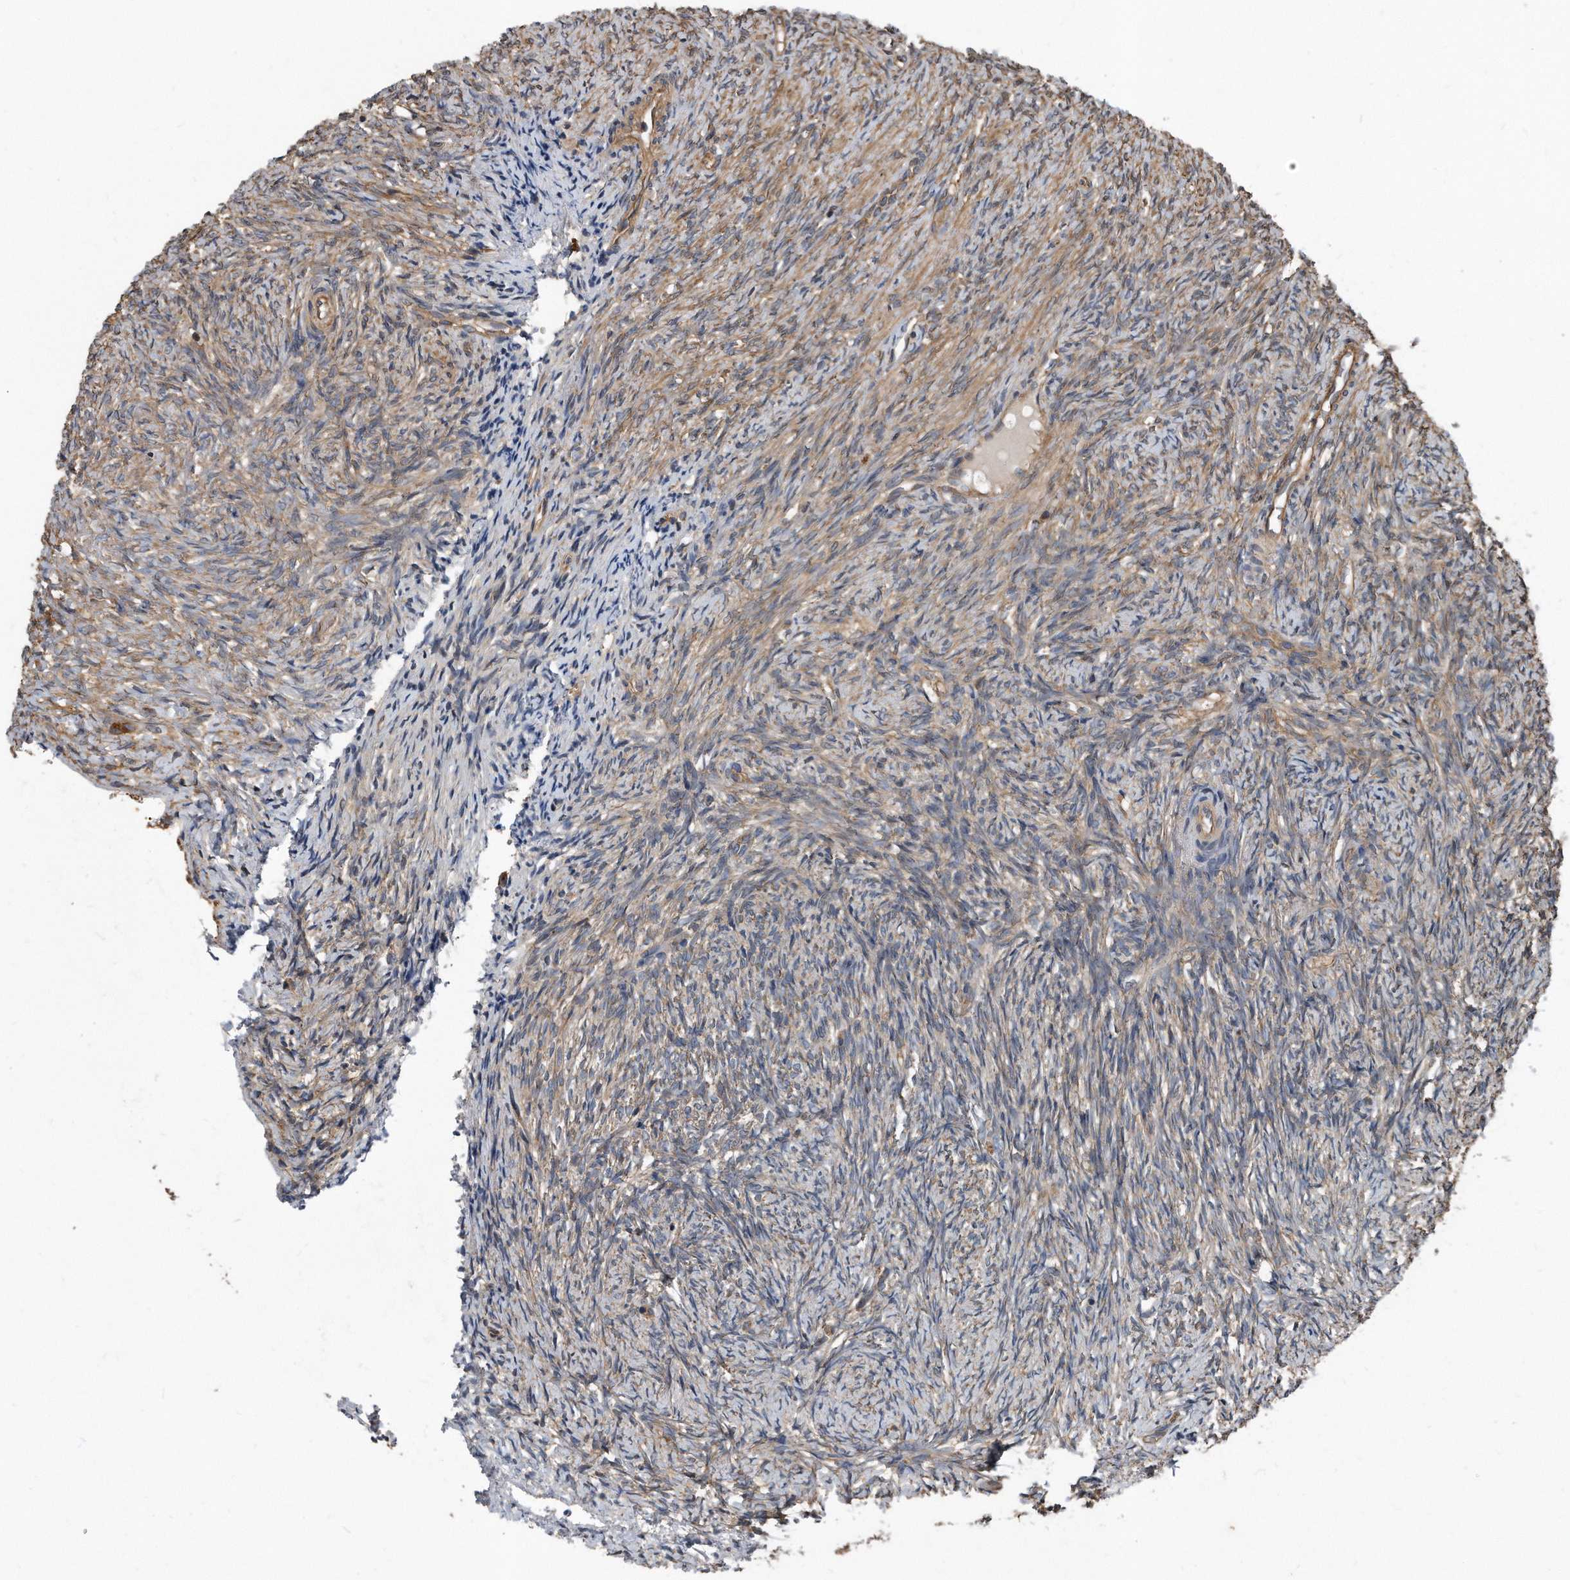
{"staining": {"intensity": "weak", "quantity": "25%-75%", "location": "cytoplasmic/membranous"}, "tissue": "ovary", "cell_type": "Ovarian stroma cells", "image_type": "normal", "snomed": [{"axis": "morphology", "description": "Normal tissue, NOS"}, {"axis": "topography", "description": "Ovary"}], "caption": "A micrograph showing weak cytoplasmic/membranous staining in approximately 25%-75% of ovarian stroma cells in benign ovary, as visualized by brown immunohistochemical staining.", "gene": "FAM136A", "patient": {"sex": "female", "age": 41}}